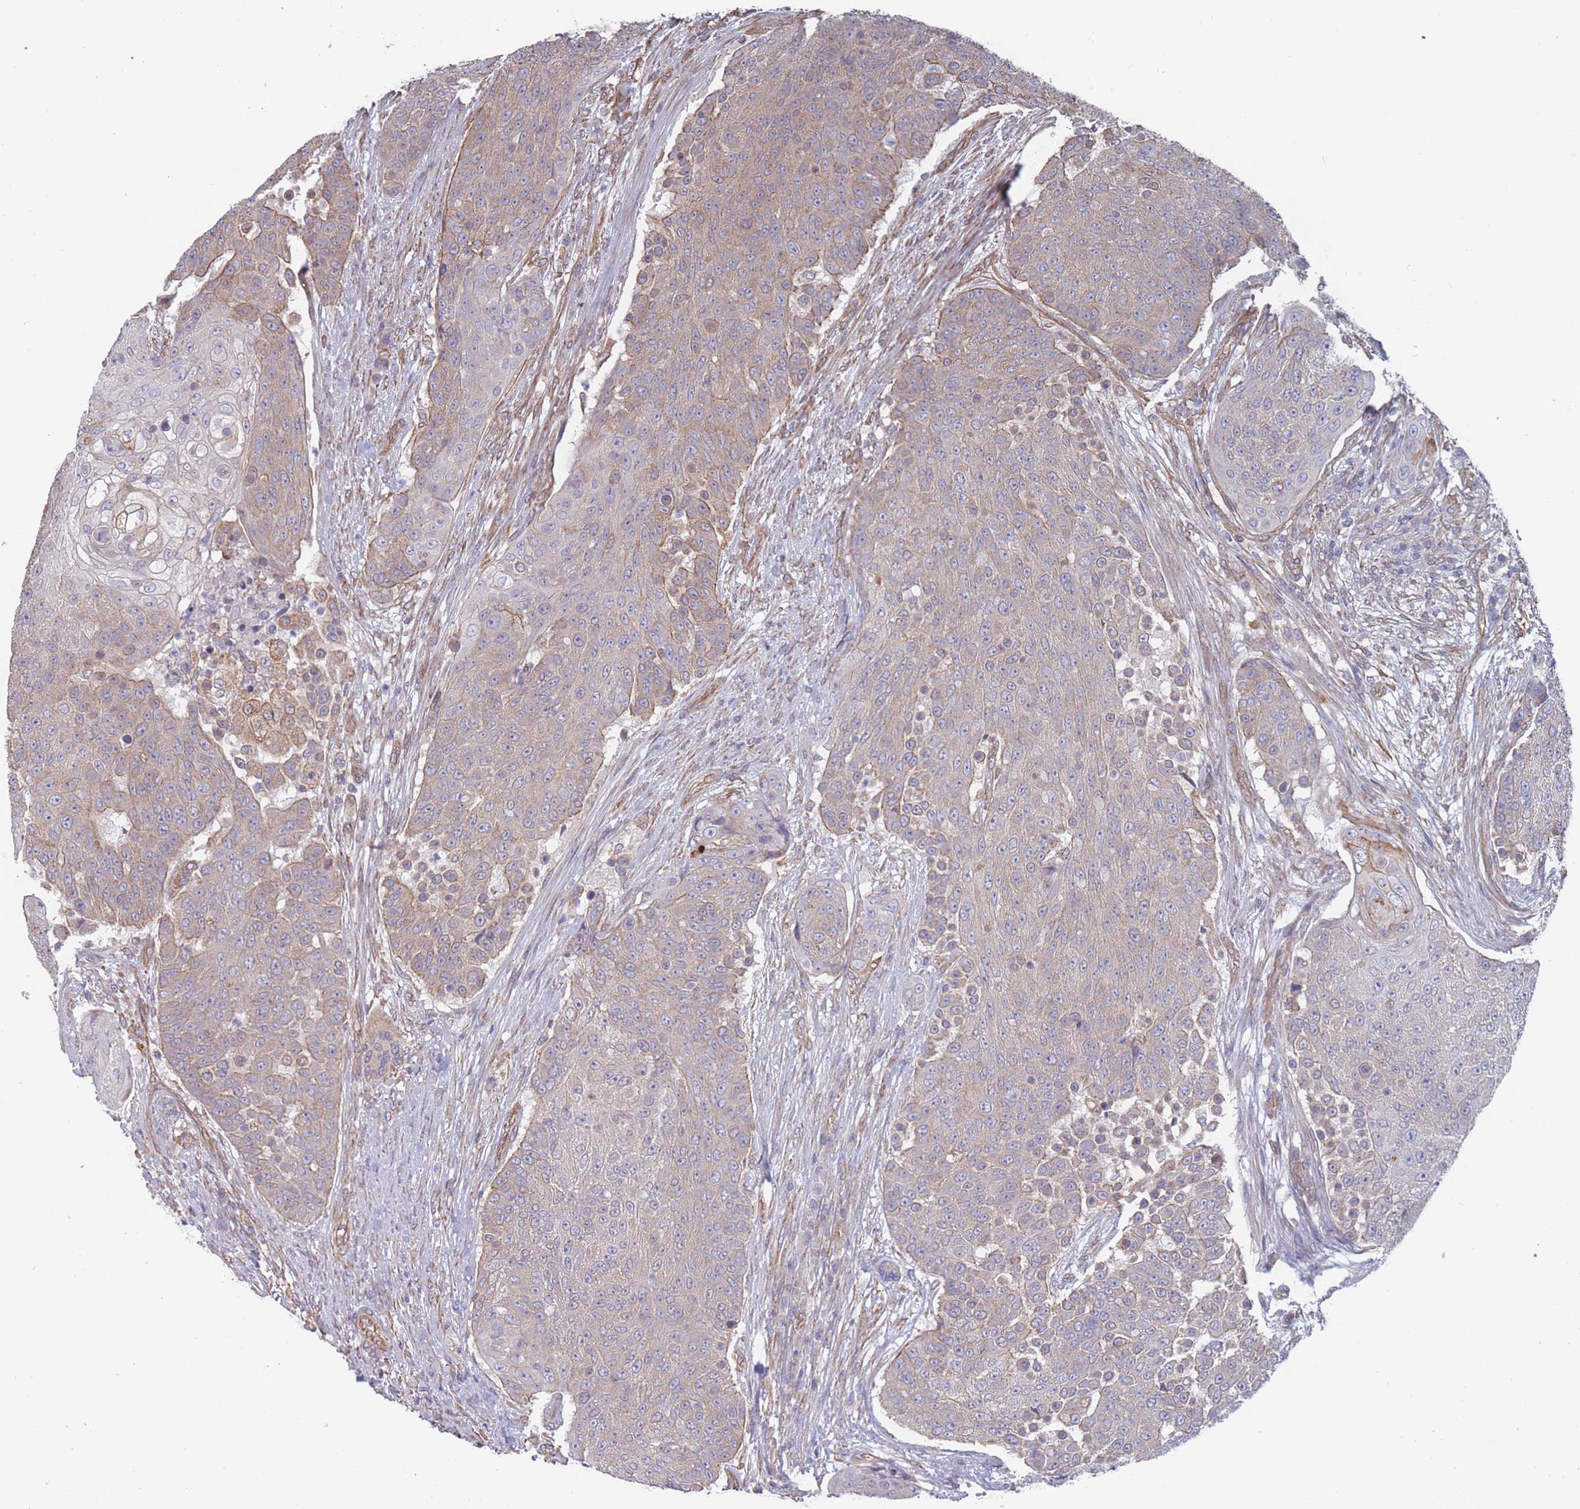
{"staining": {"intensity": "weak", "quantity": "25%-75%", "location": "cytoplasmic/membranous"}, "tissue": "urothelial cancer", "cell_type": "Tumor cells", "image_type": "cancer", "snomed": [{"axis": "morphology", "description": "Urothelial carcinoma, High grade"}, {"axis": "topography", "description": "Urinary bladder"}], "caption": "Protein expression analysis of human urothelial cancer reveals weak cytoplasmic/membranous positivity in approximately 25%-75% of tumor cells. (Brightfield microscopy of DAB IHC at high magnification).", "gene": "SLC1A6", "patient": {"sex": "female", "age": 63}}